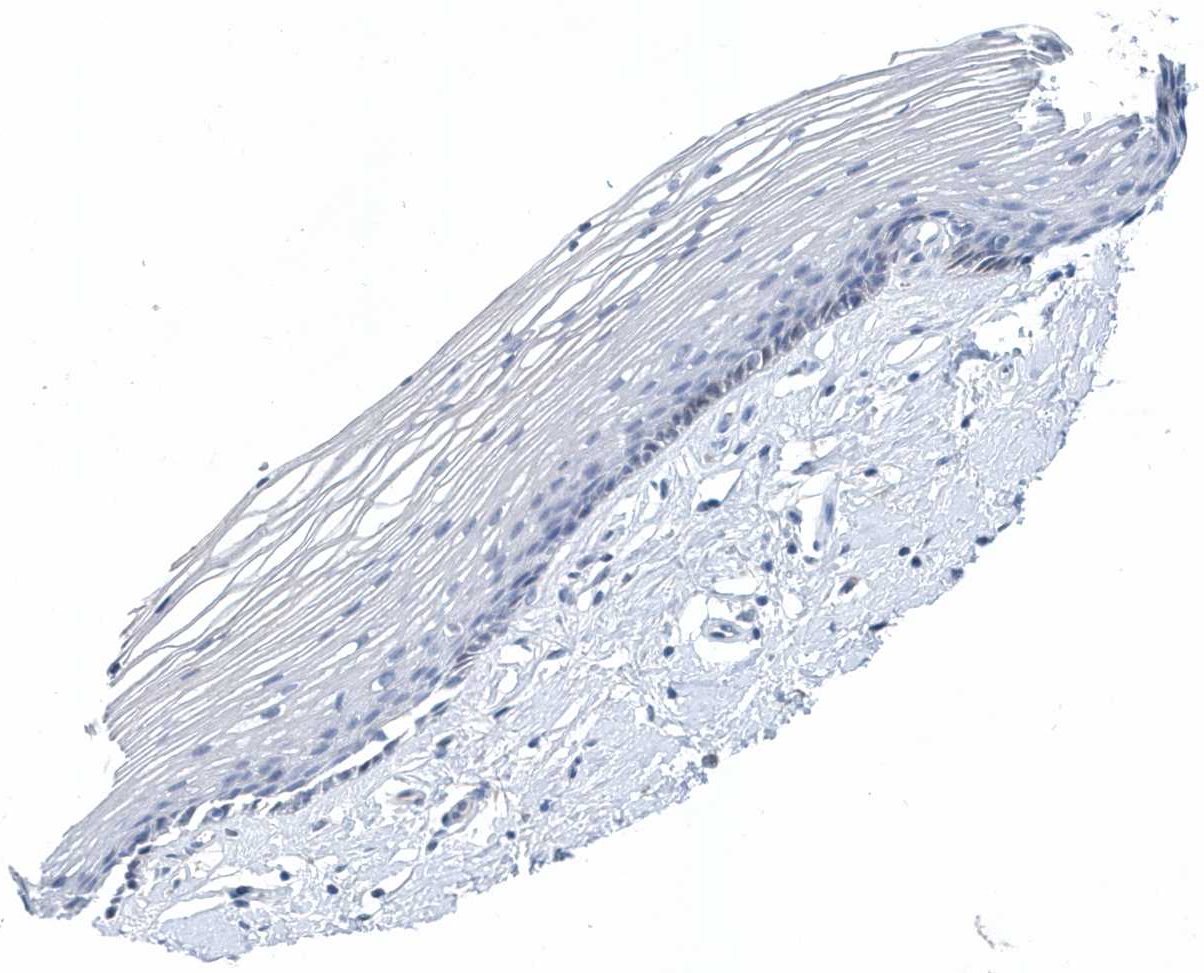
{"staining": {"intensity": "negative", "quantity": "none", "location": "none"}, "tissue": "vagina", "cell_type": "Squamous epithelial cells", "image_type": "normal", "snomed": [{"axis": "morphology", "description": "Normal tissue, NOS"}, {"axis": "topography", "description": "Vagina"}], "caption": "Photomicrograph shows no significant protein positivity in squamous epithelial cells of benign vagina. Brightfield microscopy of immunohistochemistry (IHC) stained with DAB (3,3'-diaminobenzidine) (brown) and hematoxylin (blue), captured at high magnification.", "gene": "PFN2", "patient": {"sex": "female", "age": 46}}